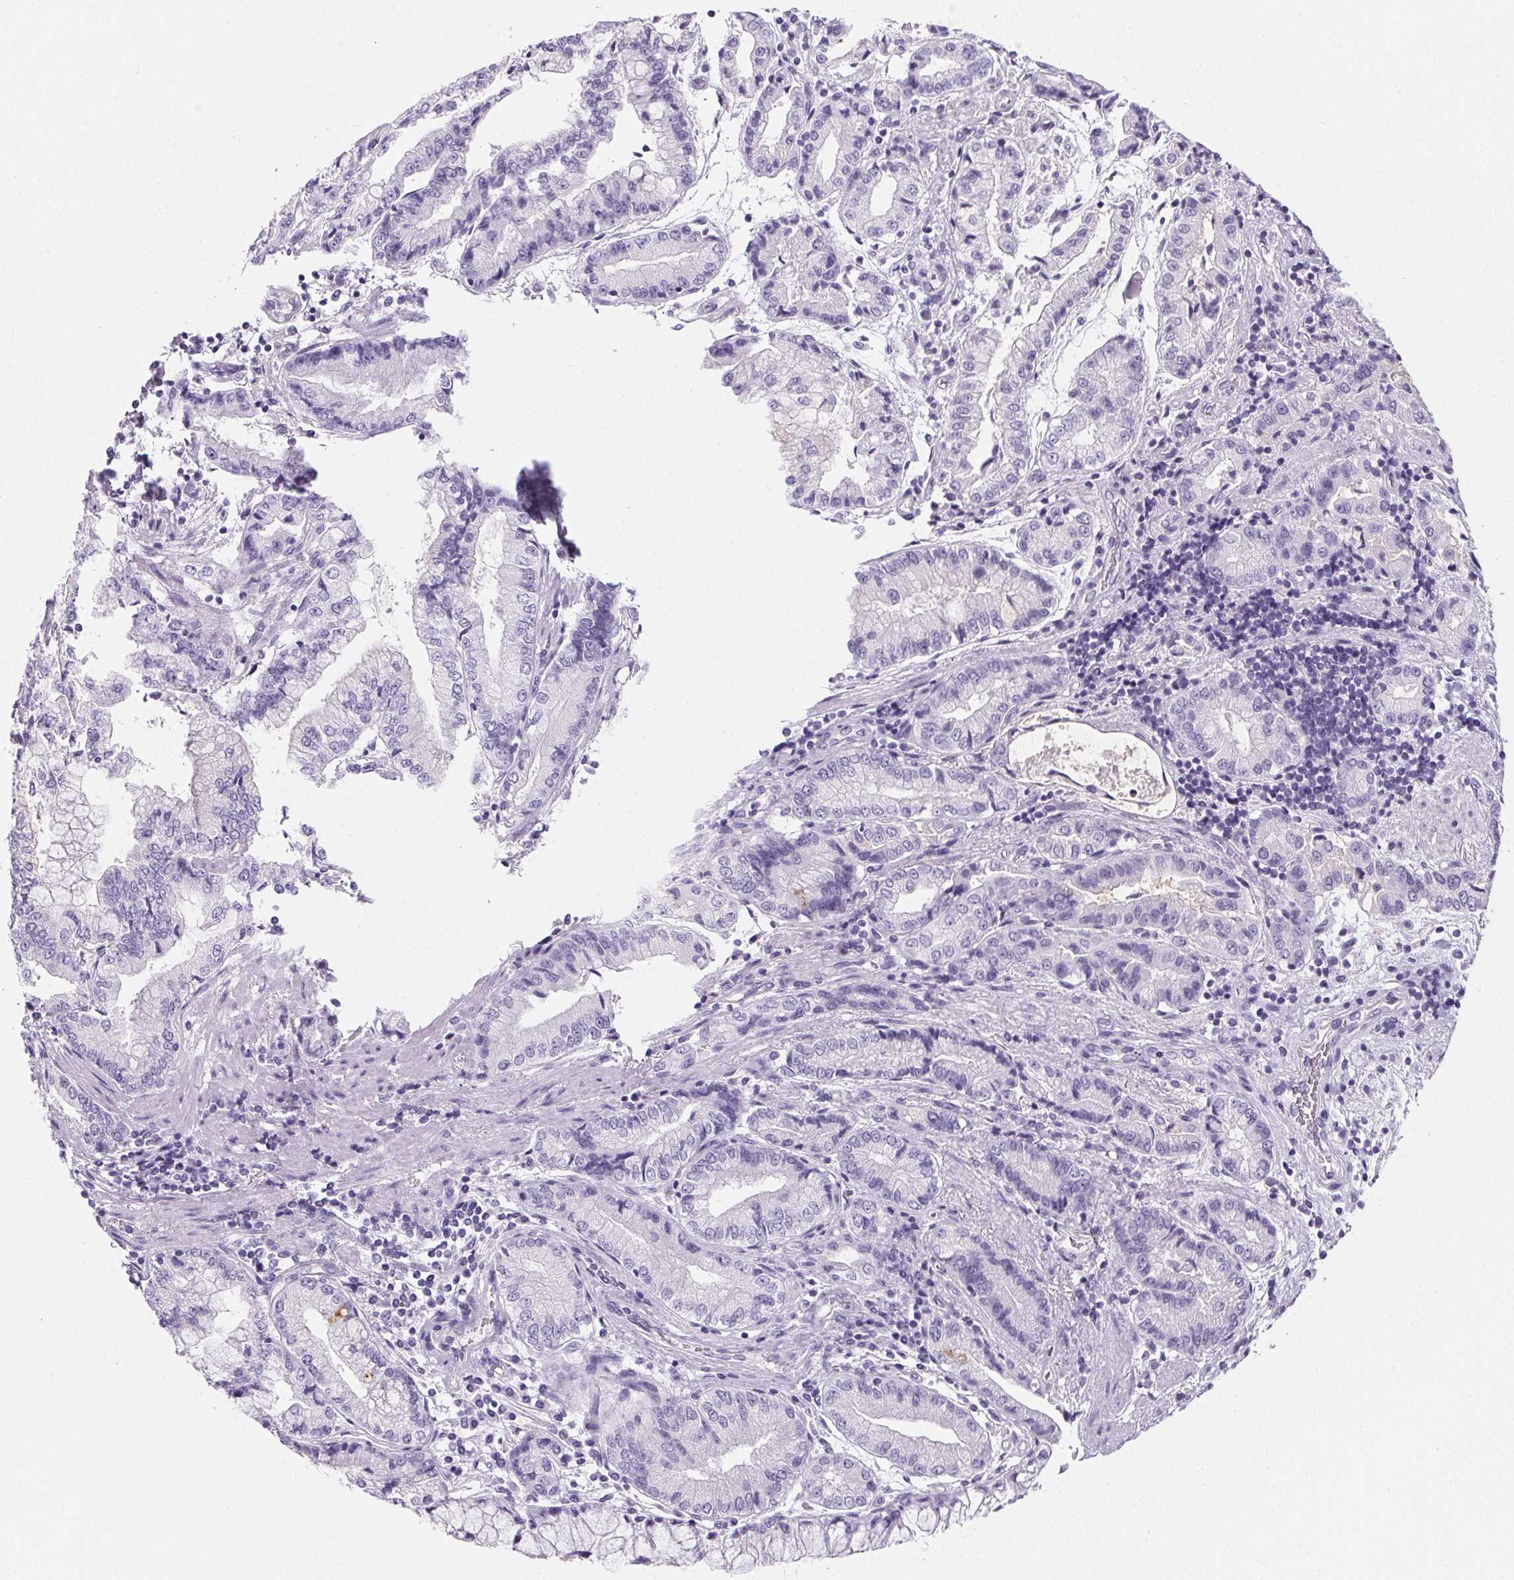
{"staining": {"intensity": "negative", "quantity": "none", "location": "none"}, "tissue": "stomach cancer", "cell_type": "Tumor cells", "image_type": "cancer", "snomed": [{"axis": "morphology", "description": "Adenocarcinoma, NOS"}, {"axis": "topography", "description": "Stomach, upper"}], "caption": "Immunohistochemistry (IHC) photomicrograph of human adenocarcinoma (stomach) stained for a protein (brown), which demonstrates no expression in tumor cells. Brightfield microscopy of immunohistochemistry (IHC) stained with DAB (brown) and hematoxylin (blue), captured at high magnification.", "gene": "PRSS3", "patient": {"sex": "female", "age": 74}}